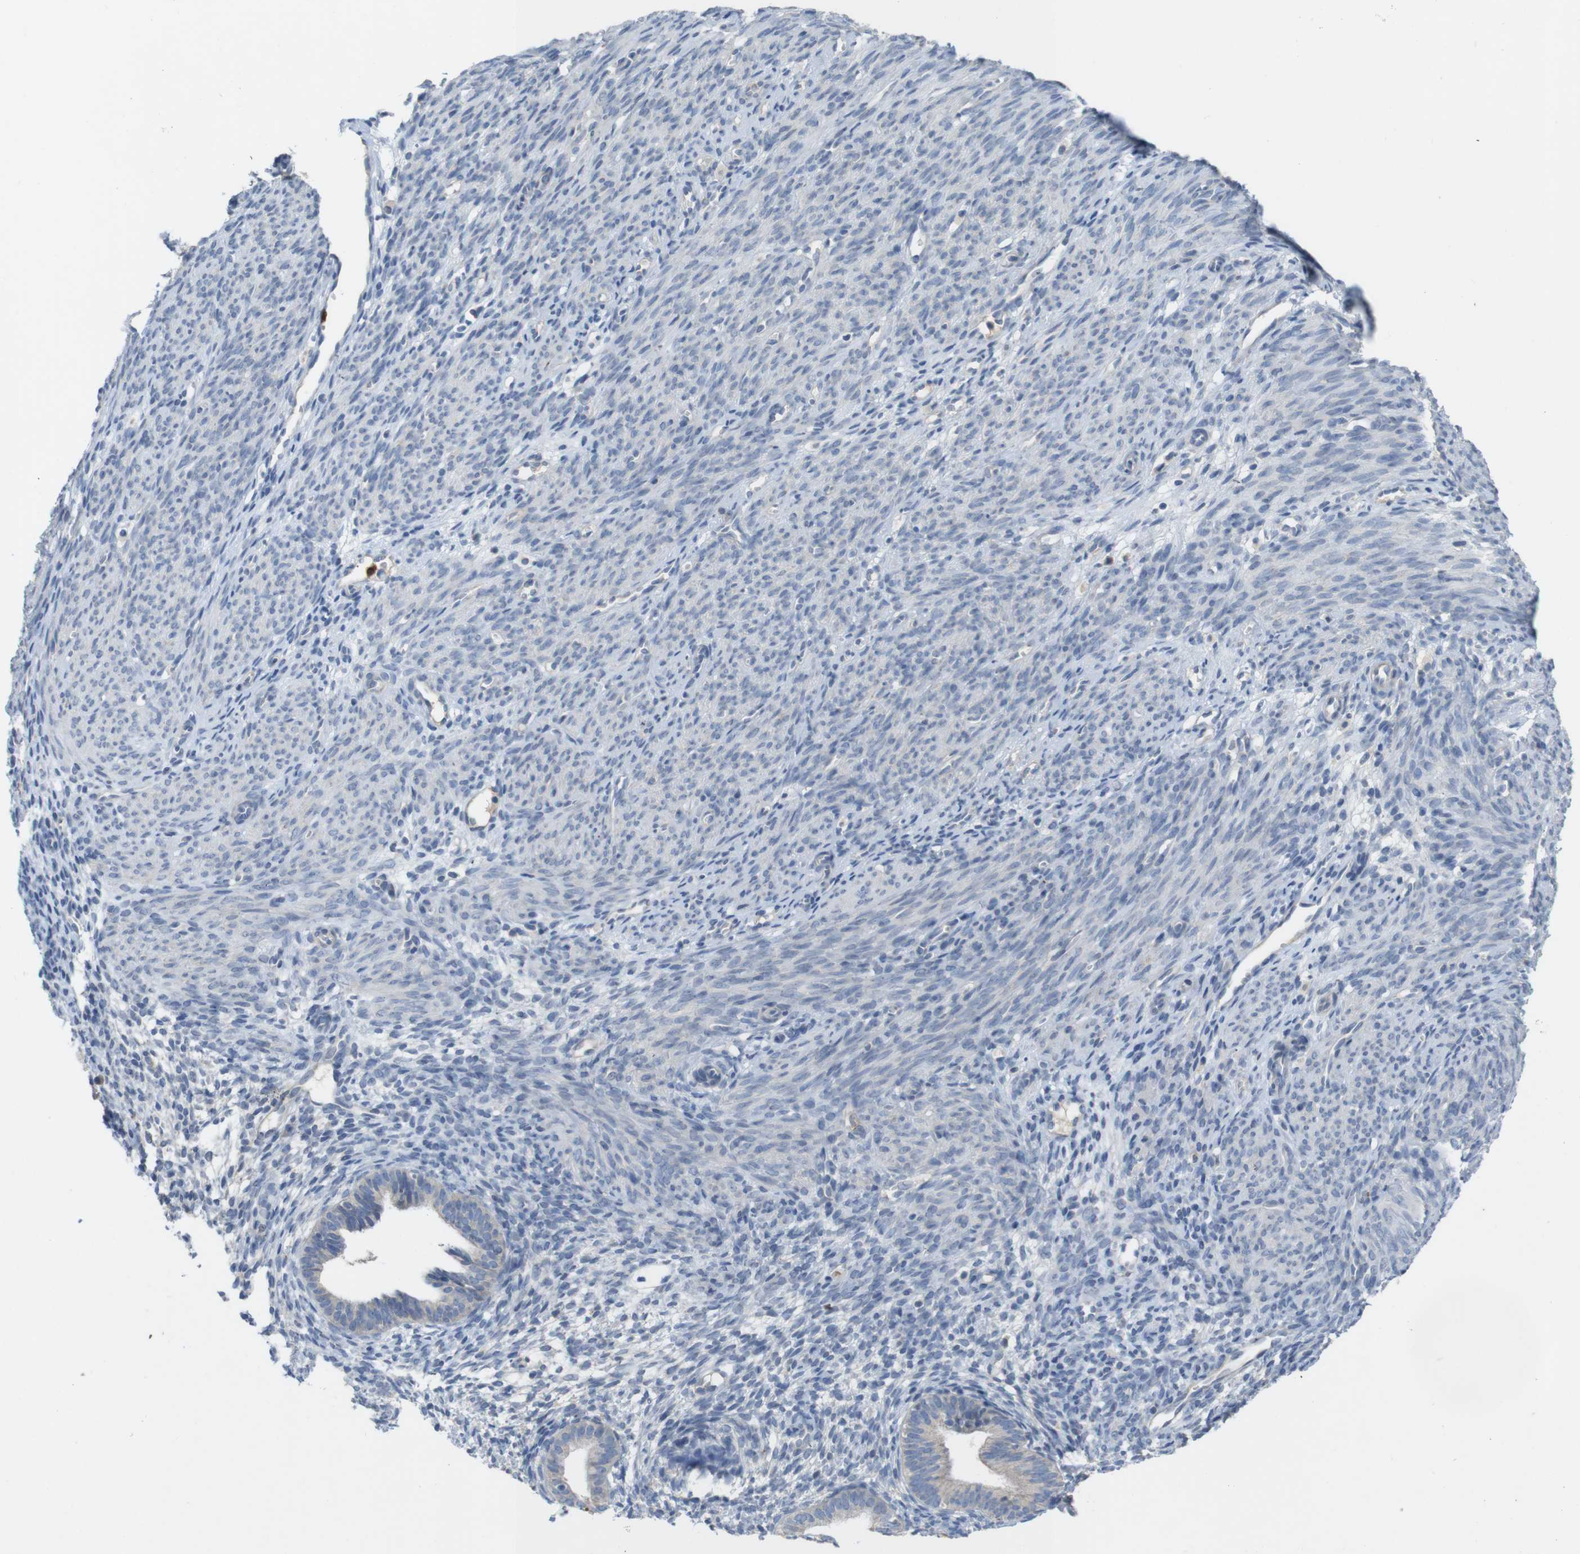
{"staining": {"intensity": "negative", "quantity": "none", "location": "none"}, "tissue": "endometrium", "cell_type": "Cells in endometrial stroma", "image_type": "normal", "snomed": [{"axis": "morphology", "description": "Normal tissue, NOS"}, {"axis": "morphology", "description": "Adenocarcinoma, NOS"}, {"axis": "topography", "description": "Endometrium"}, {"axis": "topography", "description": "Ovary"}], "caption": "Cells in endometrial stroma show no significant protein positivity in unremarkable endometrium. The staining is performed using DAB (3,3'-diaminobenzidine) brown chromogen with nuclei counter-stained in using hematoxylin.", "gene": "TSPAN14", "patient": {"sex": "female", "age": 68}}